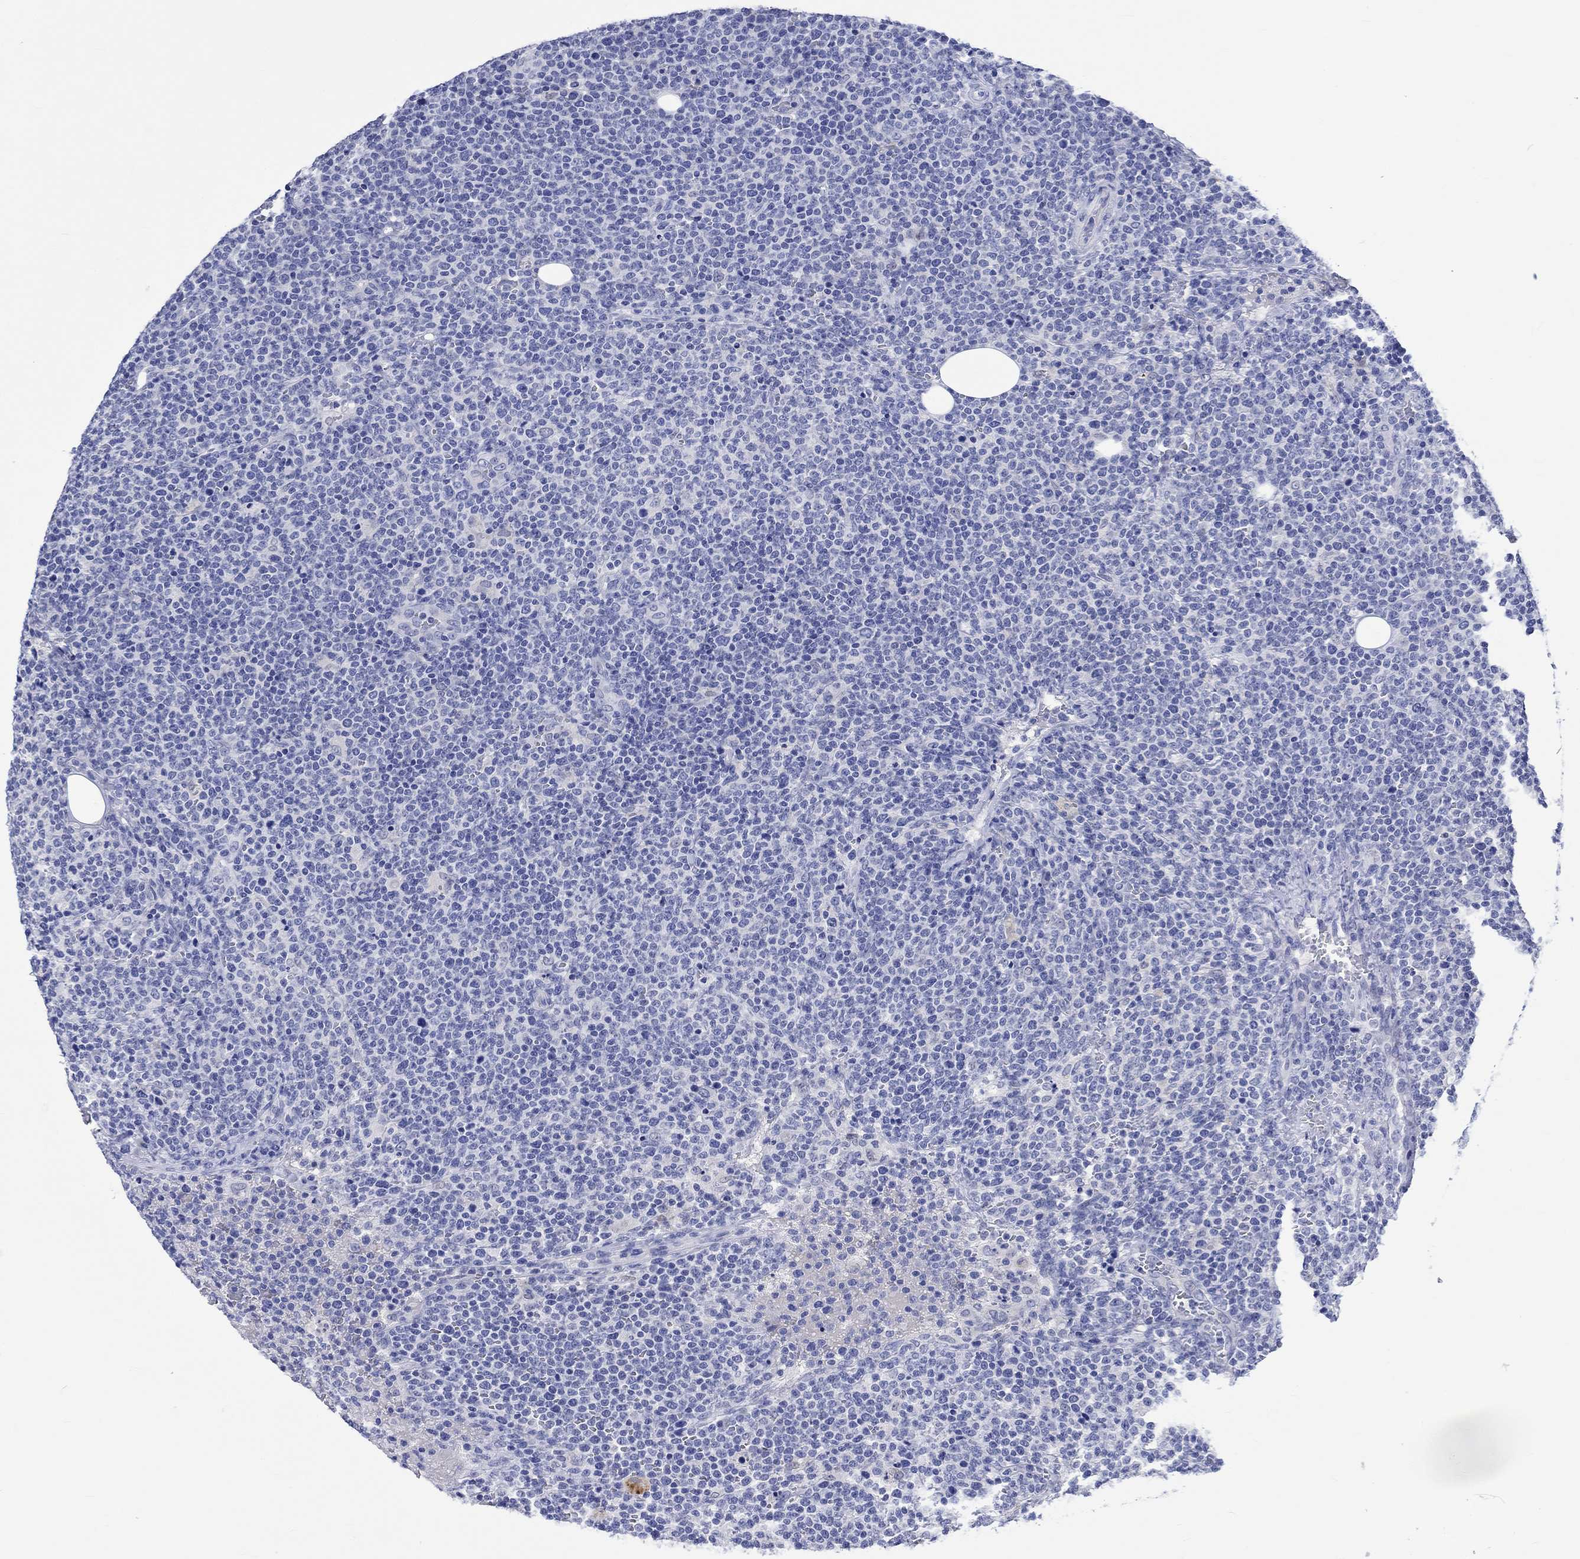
{"staining": {"intensity": "negative", "quantity": "none", "location": "none"}, "tissue": "lymphoma", "cell_type": "Tumor cells", "image_type": "cancer", "snomed": [{"axis": "morphology", "description": "Malignant lymphoma, non-Hodgkin's type, High grade"}, {"axis": "topography", "description": "Lymph node"}], "caption": "A photomicrograph of high-grade malignant lymphoma, non-Hodgkin's type stained for a protein displays no brown staining in tumor cells. (Immunohistochemistry (ihc), brightfield microscopy, high magnification).", "gene": "KLHL35", "patient": {"sex": "male", "age": 61}}